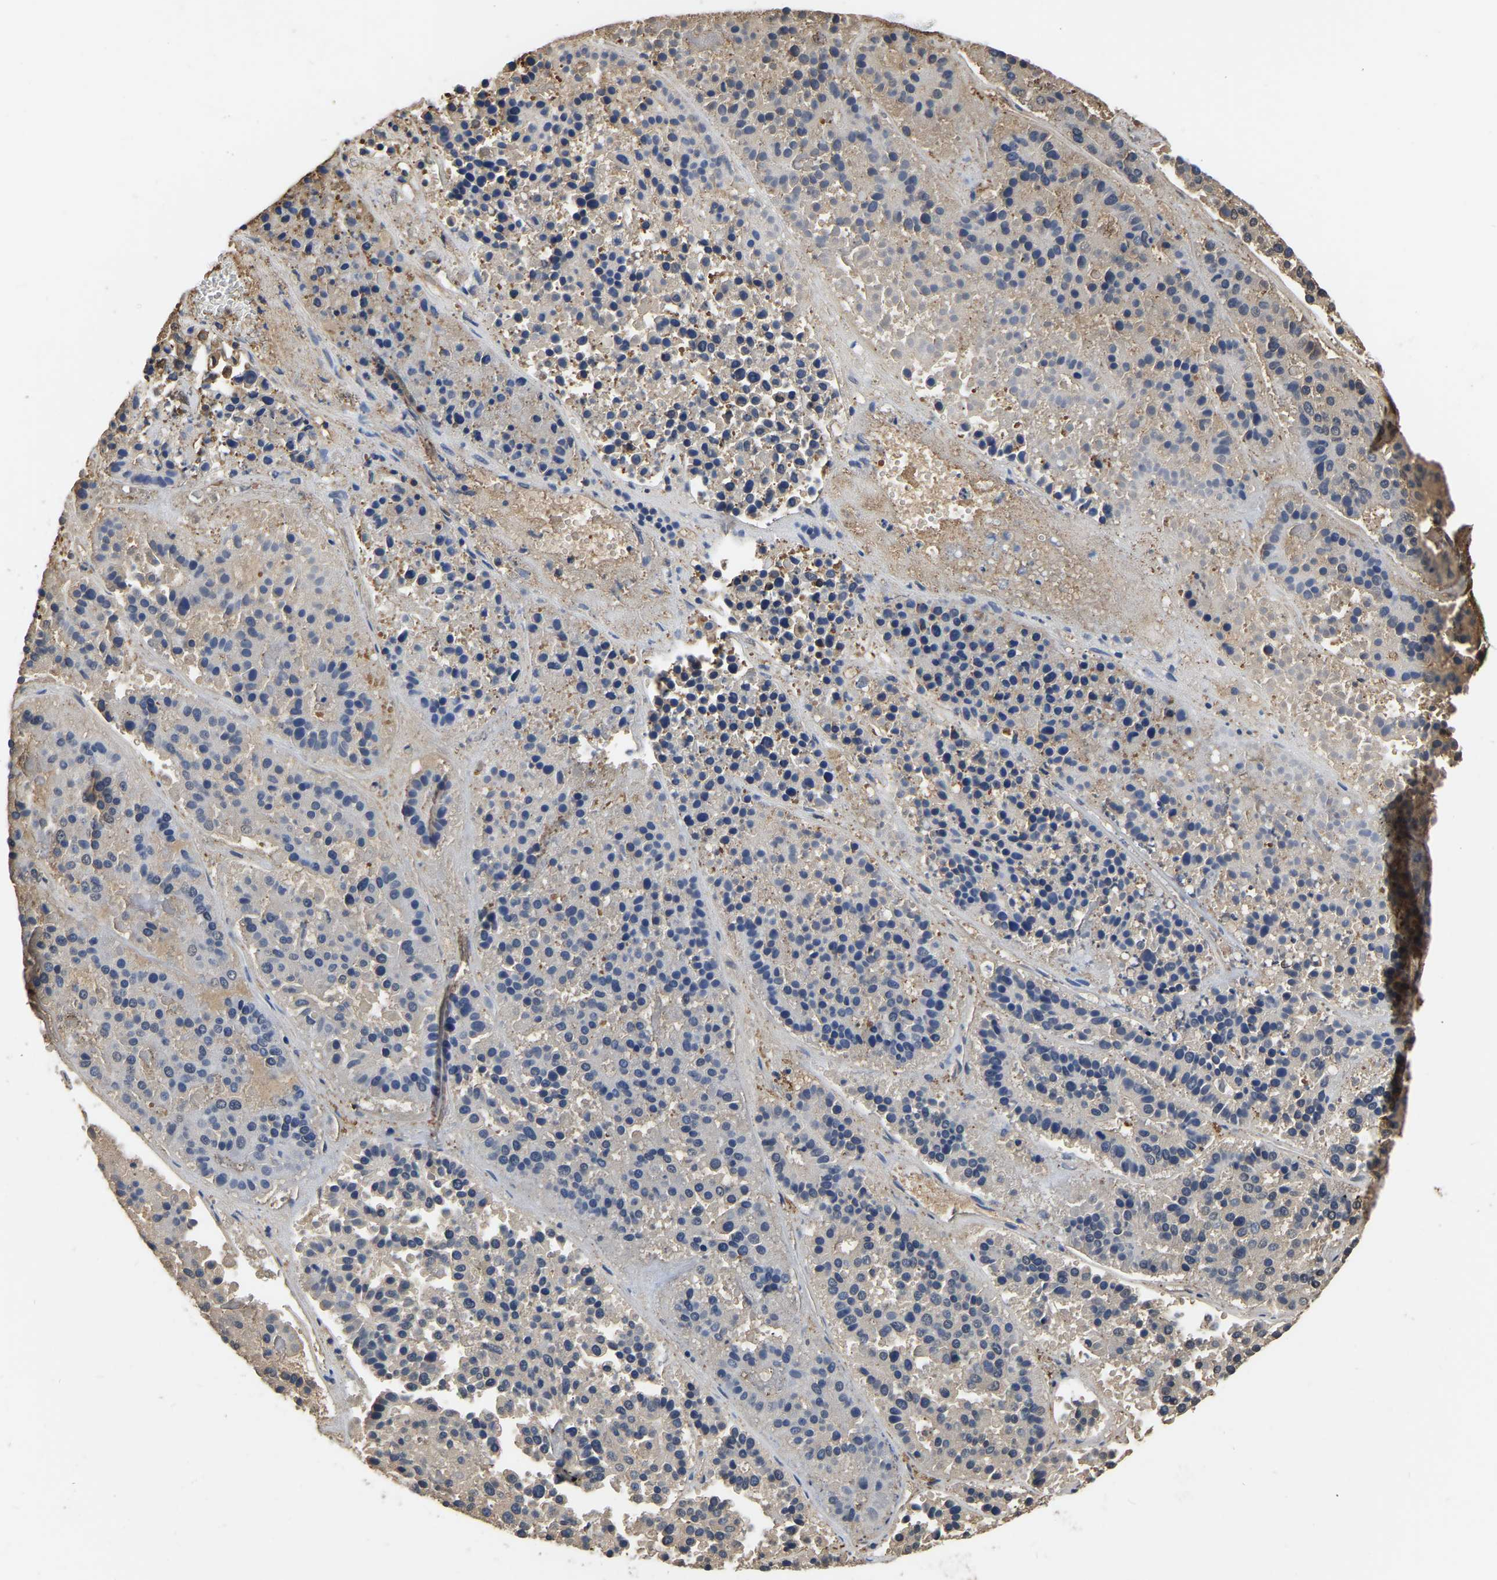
{"staining": {"intensity": "negative", "quantity": "none", "location": "none"}, "tissue": "pancreatic cancer", "cell_type": "Tumor cells", "image_type": "cancer", "snomed": [{"axis": "morphology", "description": "Adenocarcinoma, NOS"}, {"axis": "topography", "description": "Pancreas"}], "caption": "The histopathology image demonstrates no significant staining in tumor cells of pancreatic cancer.", "gene": "LDHB", "patient": {"sex": "male", "age": 50}}